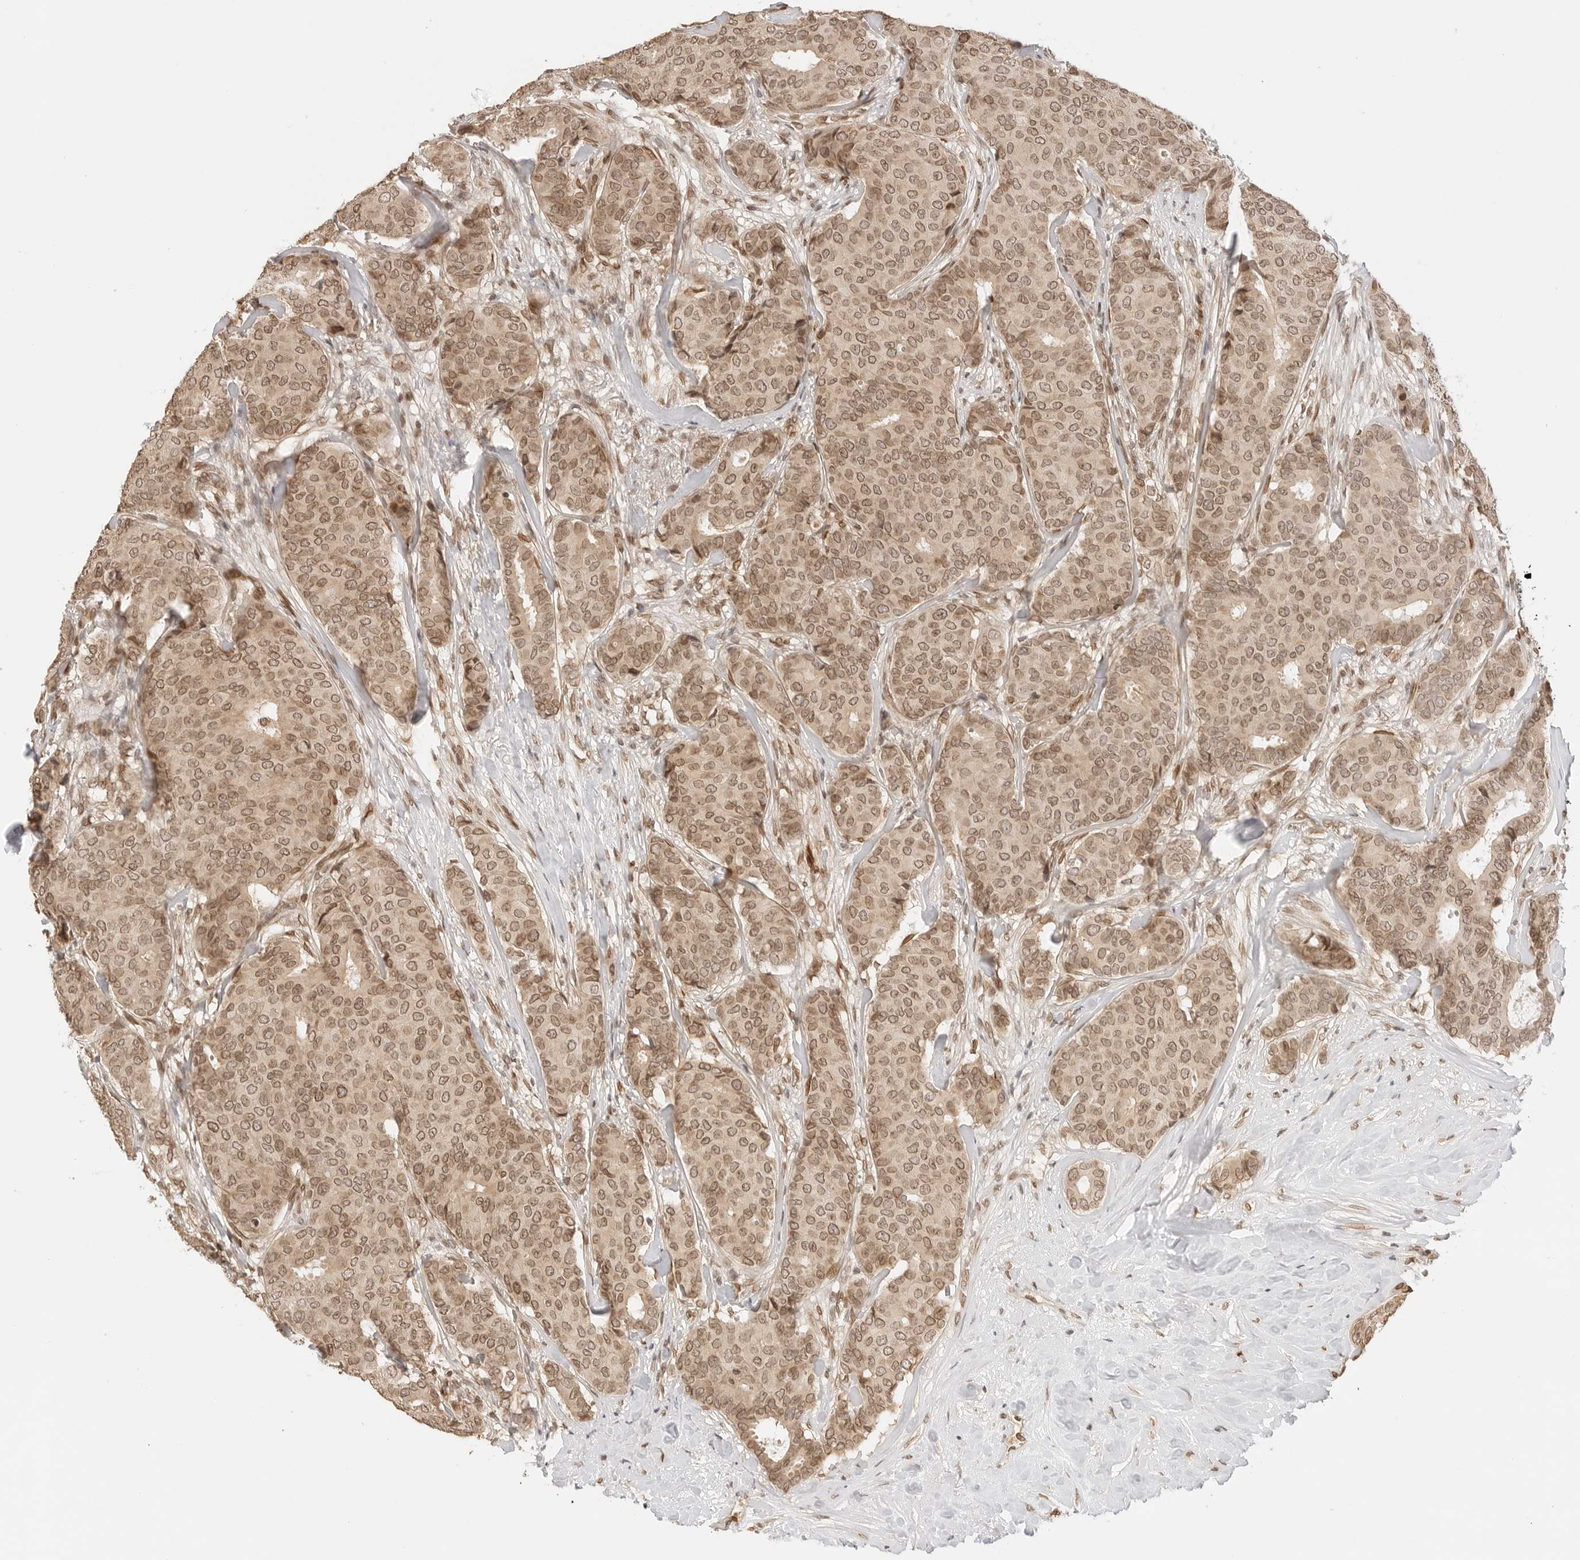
{"staining": {"intensity": "moderate", "quantity": ">75%", "location": "cytoplasmic/membranous,nuclear"}, "tissue": "breast cancer", "cell_type": "Tumor cells", "image_type": "cancer", "snomed": [{"axis": "morphology", "description": "Duct carcinoma"}, {"axis": "topography", "description": "Breast"}], "caption": "Tumor cells exhibit moderate cytoplasmic/membranous and nuclear staining in about >75% of cells in breast cancer.", "gene": "POLH", "patient": {"sex": "female", "age": 75}}